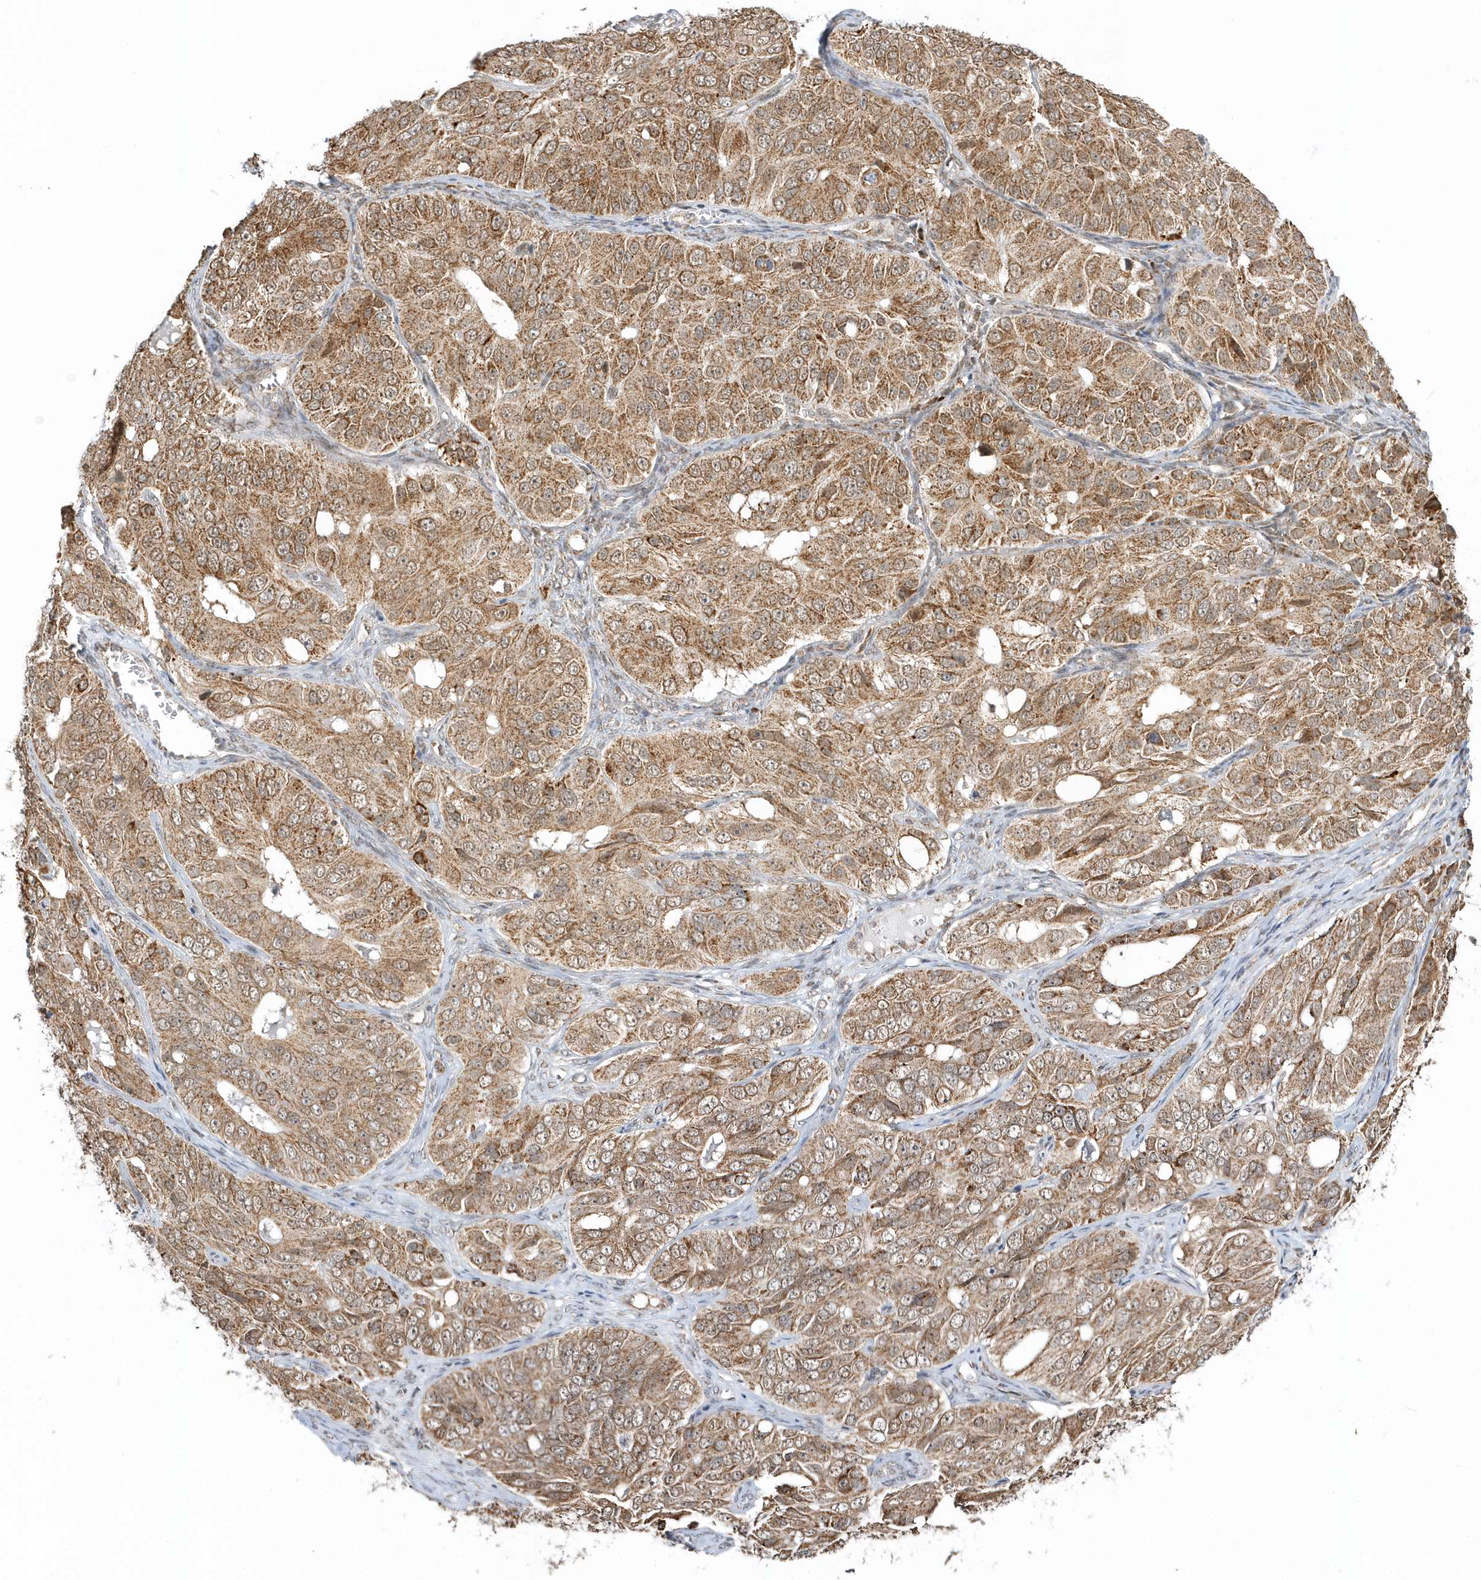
{"staining": {"intensity": "moderate", "quantity": ">75%", "location": "cytoplasmic/membranous"}, "tissue": "ovarian cancer", "cell_type": "Tumor cells", "image_type": "cancer", "snomed": [{"axis": "morphology", "description": "Carcinoma, endometroid"}, {"axis": "topography", "description": "Ovary"}], "caption": "Immunohistochemical staining of human ovarian endometroid carcinoma reveals medium levels of moderate cytoplasmic/membranous protein positivity in about >75% of tumor cells.", "gene": "PSMD6", "patient": {"sex": "female", "age": 51}}